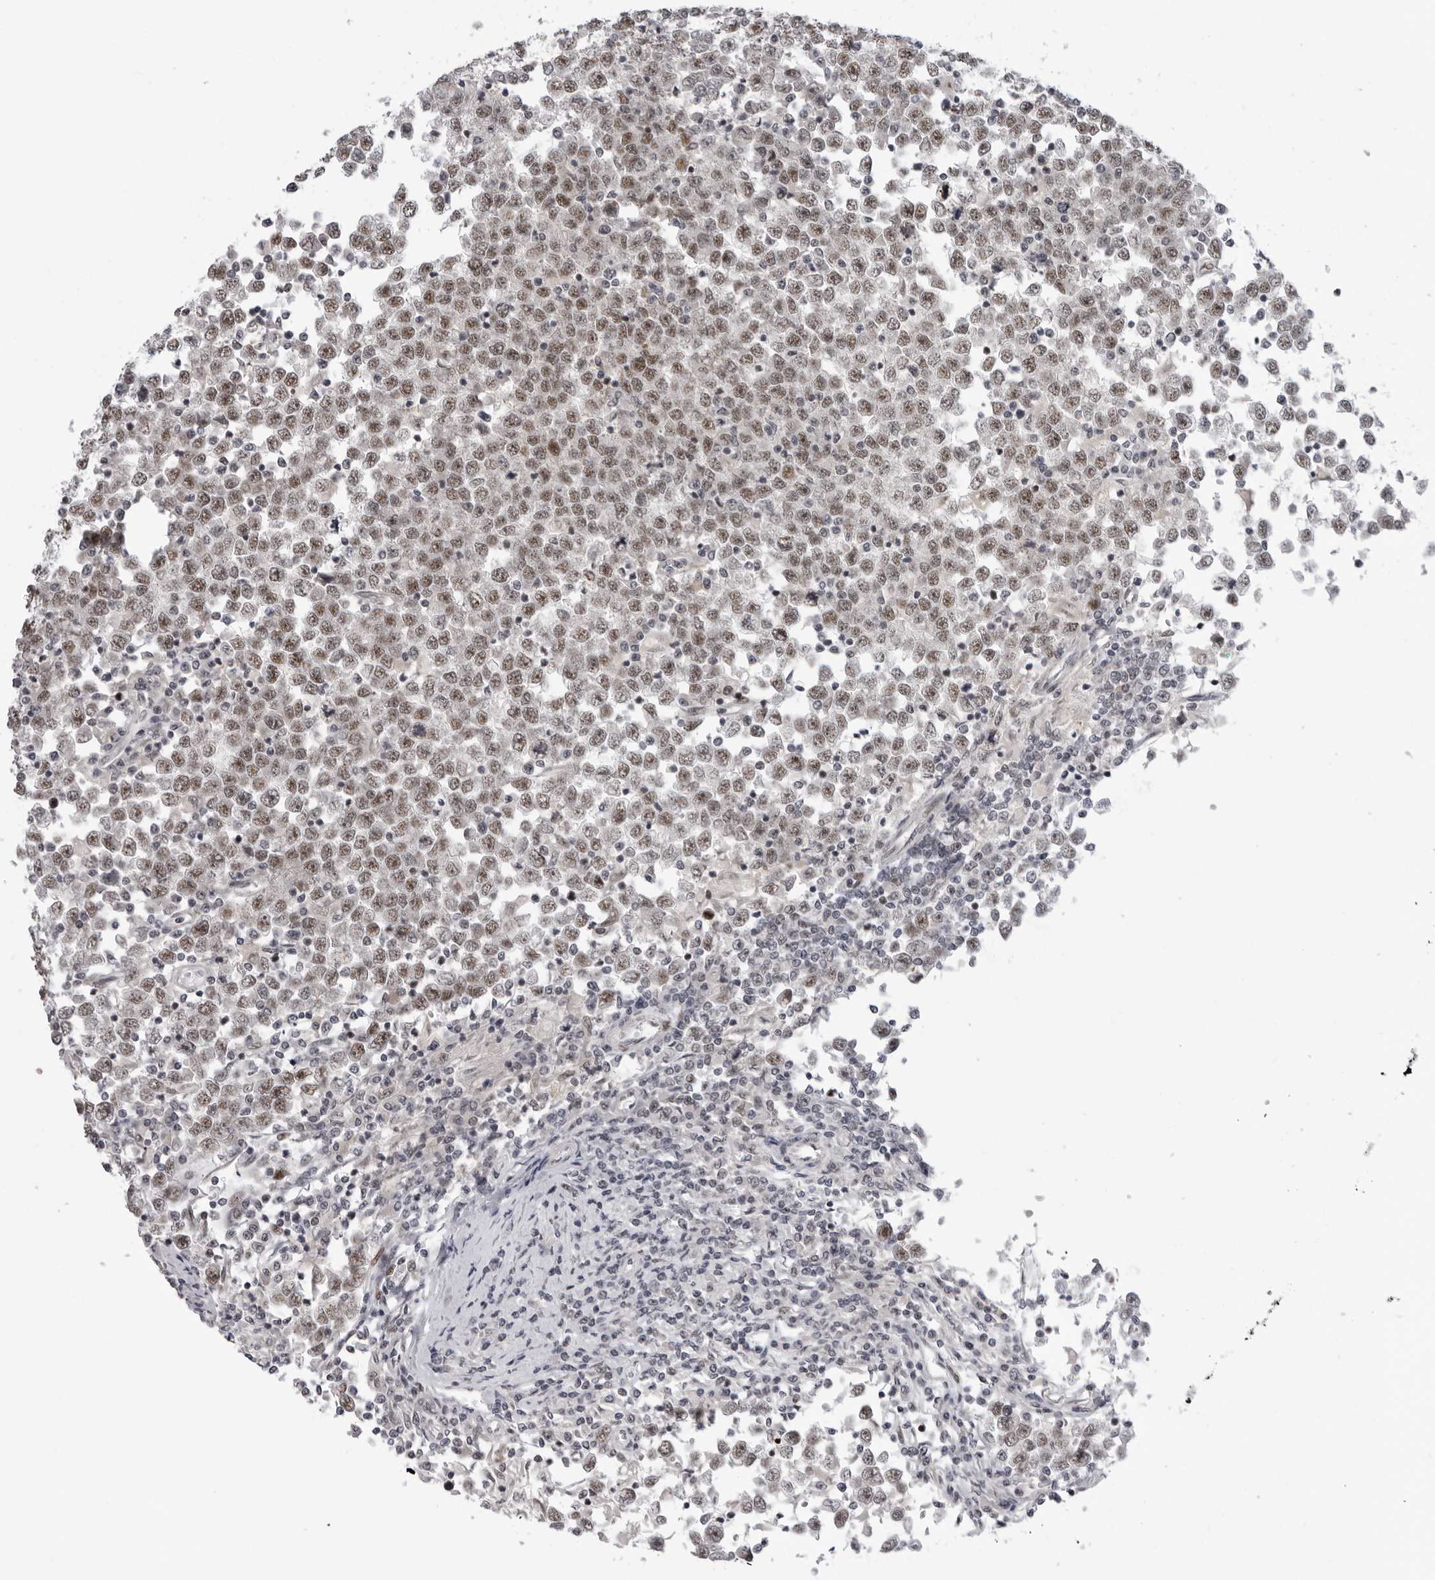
{"staining": {"intensity": "moderate", "quantity": ">75%", "location": "nuclear"}, "tissue": "testis cancer", "cell_type": "Tumor cells", "image_type": "cancer", "snomed": [{"axis": "morphology", "description": "Seminoma, NOS"}, {"axis": "topography", "description": "Testis"}], "caption": "High-power microscopy captured an IHC photomicrograph of testis cancer (seminoma), revealing moderate nuclear expression in about >75% of tumor cells. (DAB (3,3'-diaminobenzidine) IHC with brightfield microscopy, high magnification).", "gene": "ALPK2", "patient": {"sex": "male", "age": 65}}